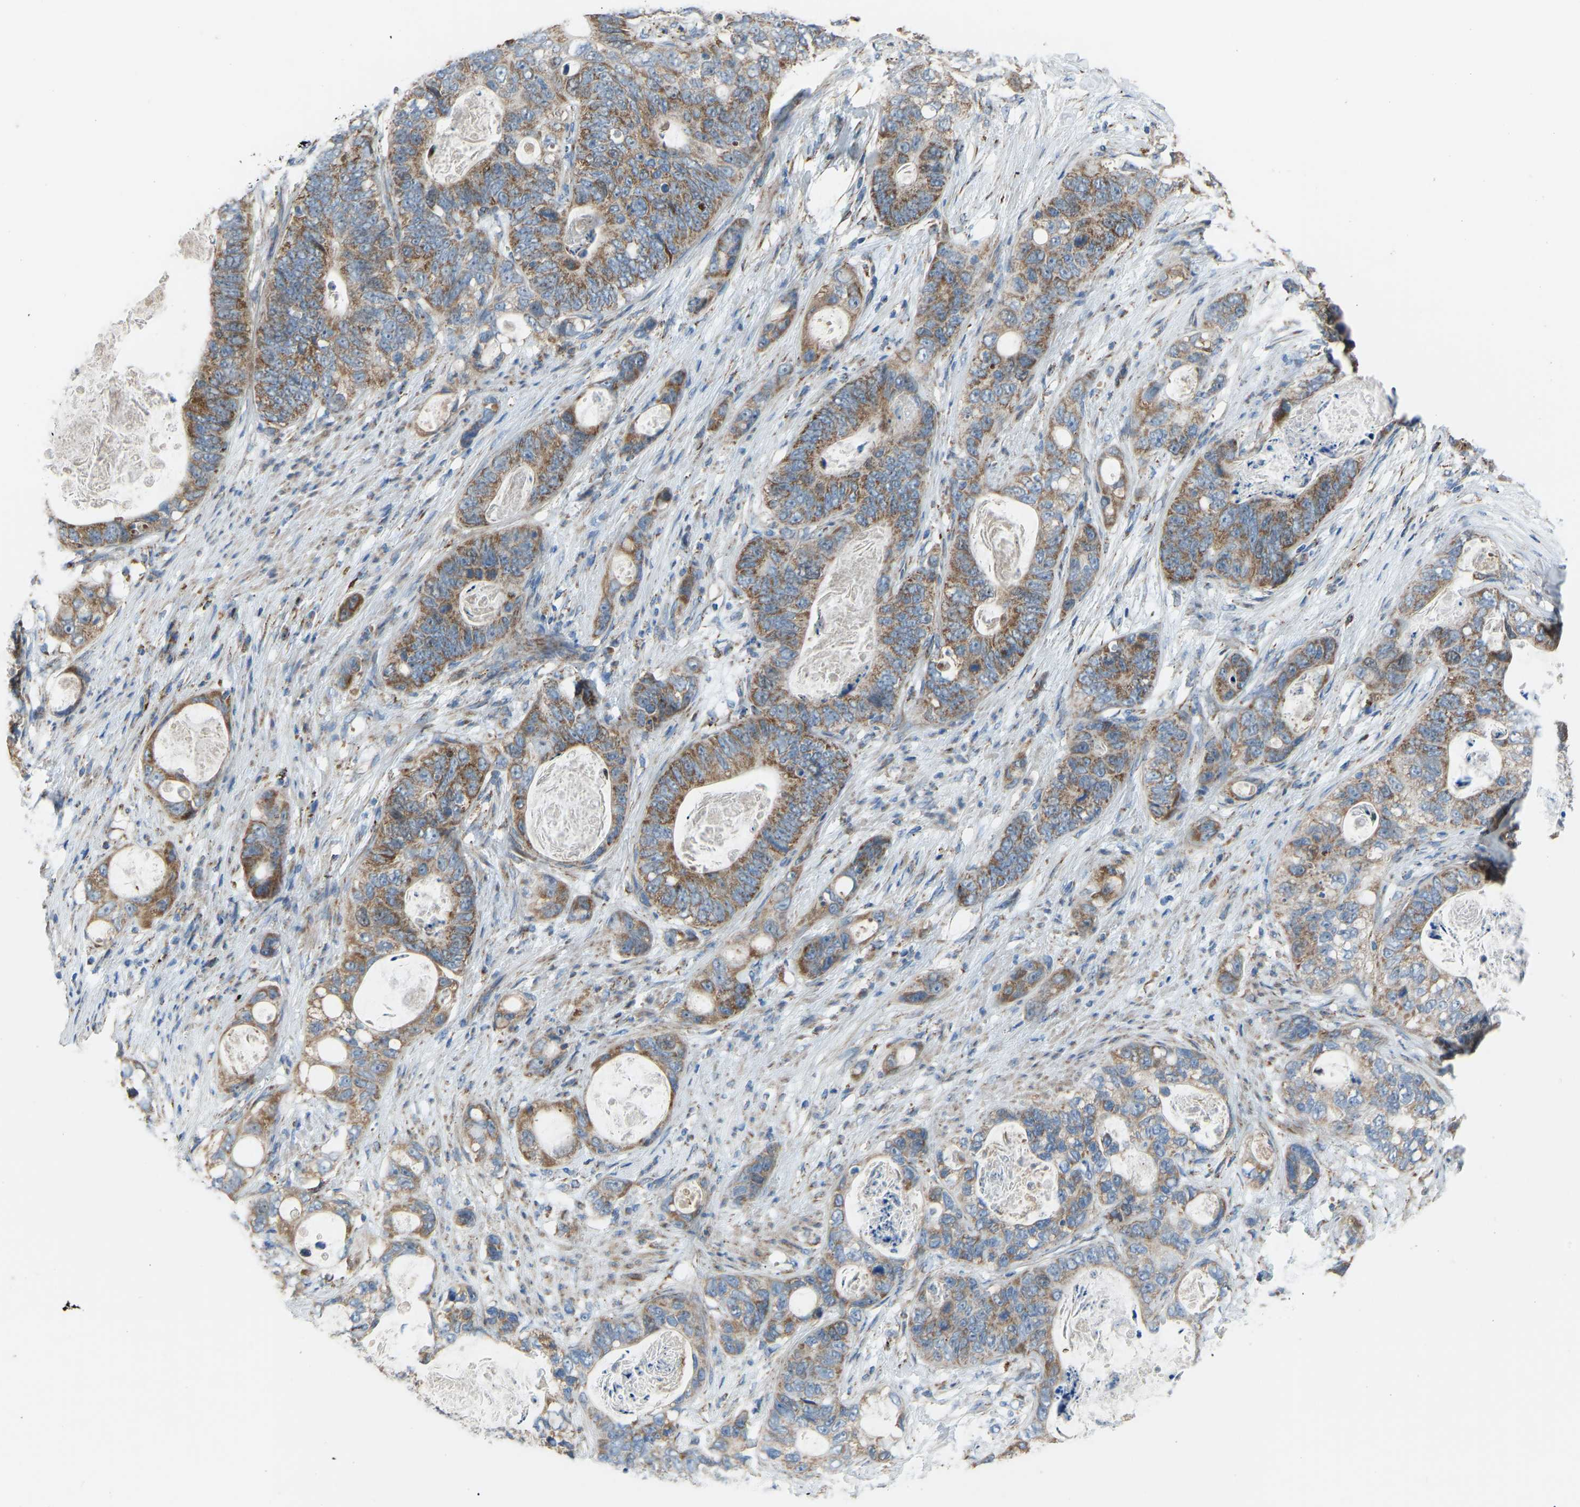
{"staining": {"intensity": "moderate", "quantity": ">75%", "location": "cytoplasmic/membranous"}, "tissue": "stomach cancer", "cell_type": "Tumor cells", "image_type": "cancer", "snomed": [{"axis": "morphology", "description": "Normal tissue, NOS"}, {"axis": "morphology", "description": "Adenocarcinoma, NOS"}, {"axis": "topography", "description": "Stomach"}], "caption": "Protein staining of stomach adenocarcinoma tissue demonstrates moderate cytoplasmic/membranous expression in approximately >75% of tumor cells. The protein is shown in brown color, while the nuclei are stained blue.", "gene": "SMIM20", "patient": {"sex": "female", "age": 89}}